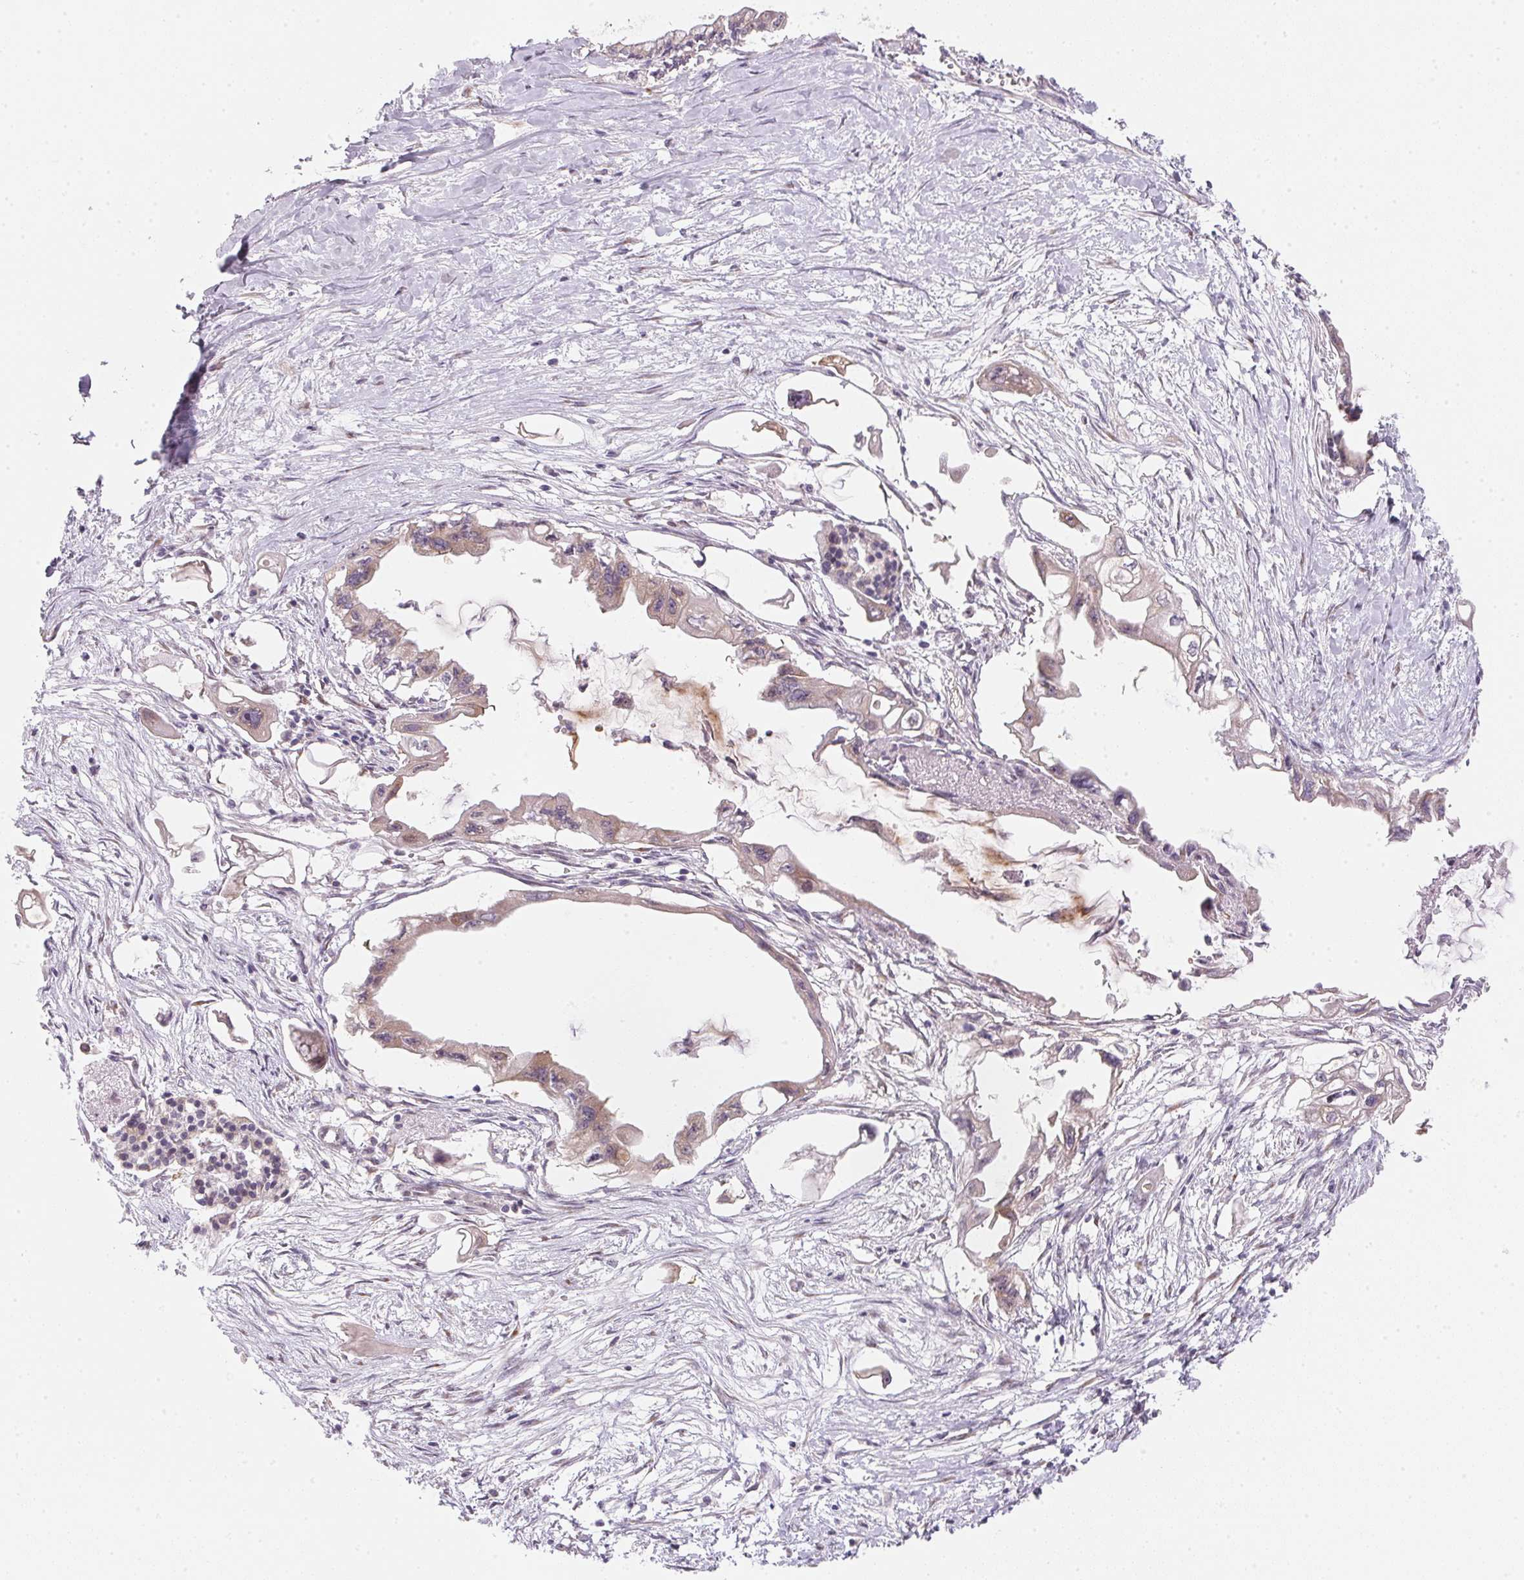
{"staining": {"intensity": "weak", "quantity": "<25%", "location": "cytoplasmic/membranous"}, "tissue": "pancreatic cancer", "cell_type": "Tumor cells", "image_type": "cancer", "snomed": [{"axis": "morphology", "description": "Adenocarcinoma, NOS"}, {"axis": "topography", "description": "Pancreas"}], "caption": "Pancreatic adenocarcinoma was stained to show a protein in brown. There is no significant staining in tumor cells.", "gene": "EI24", "patient": {"sex": "male", "age": 61}}